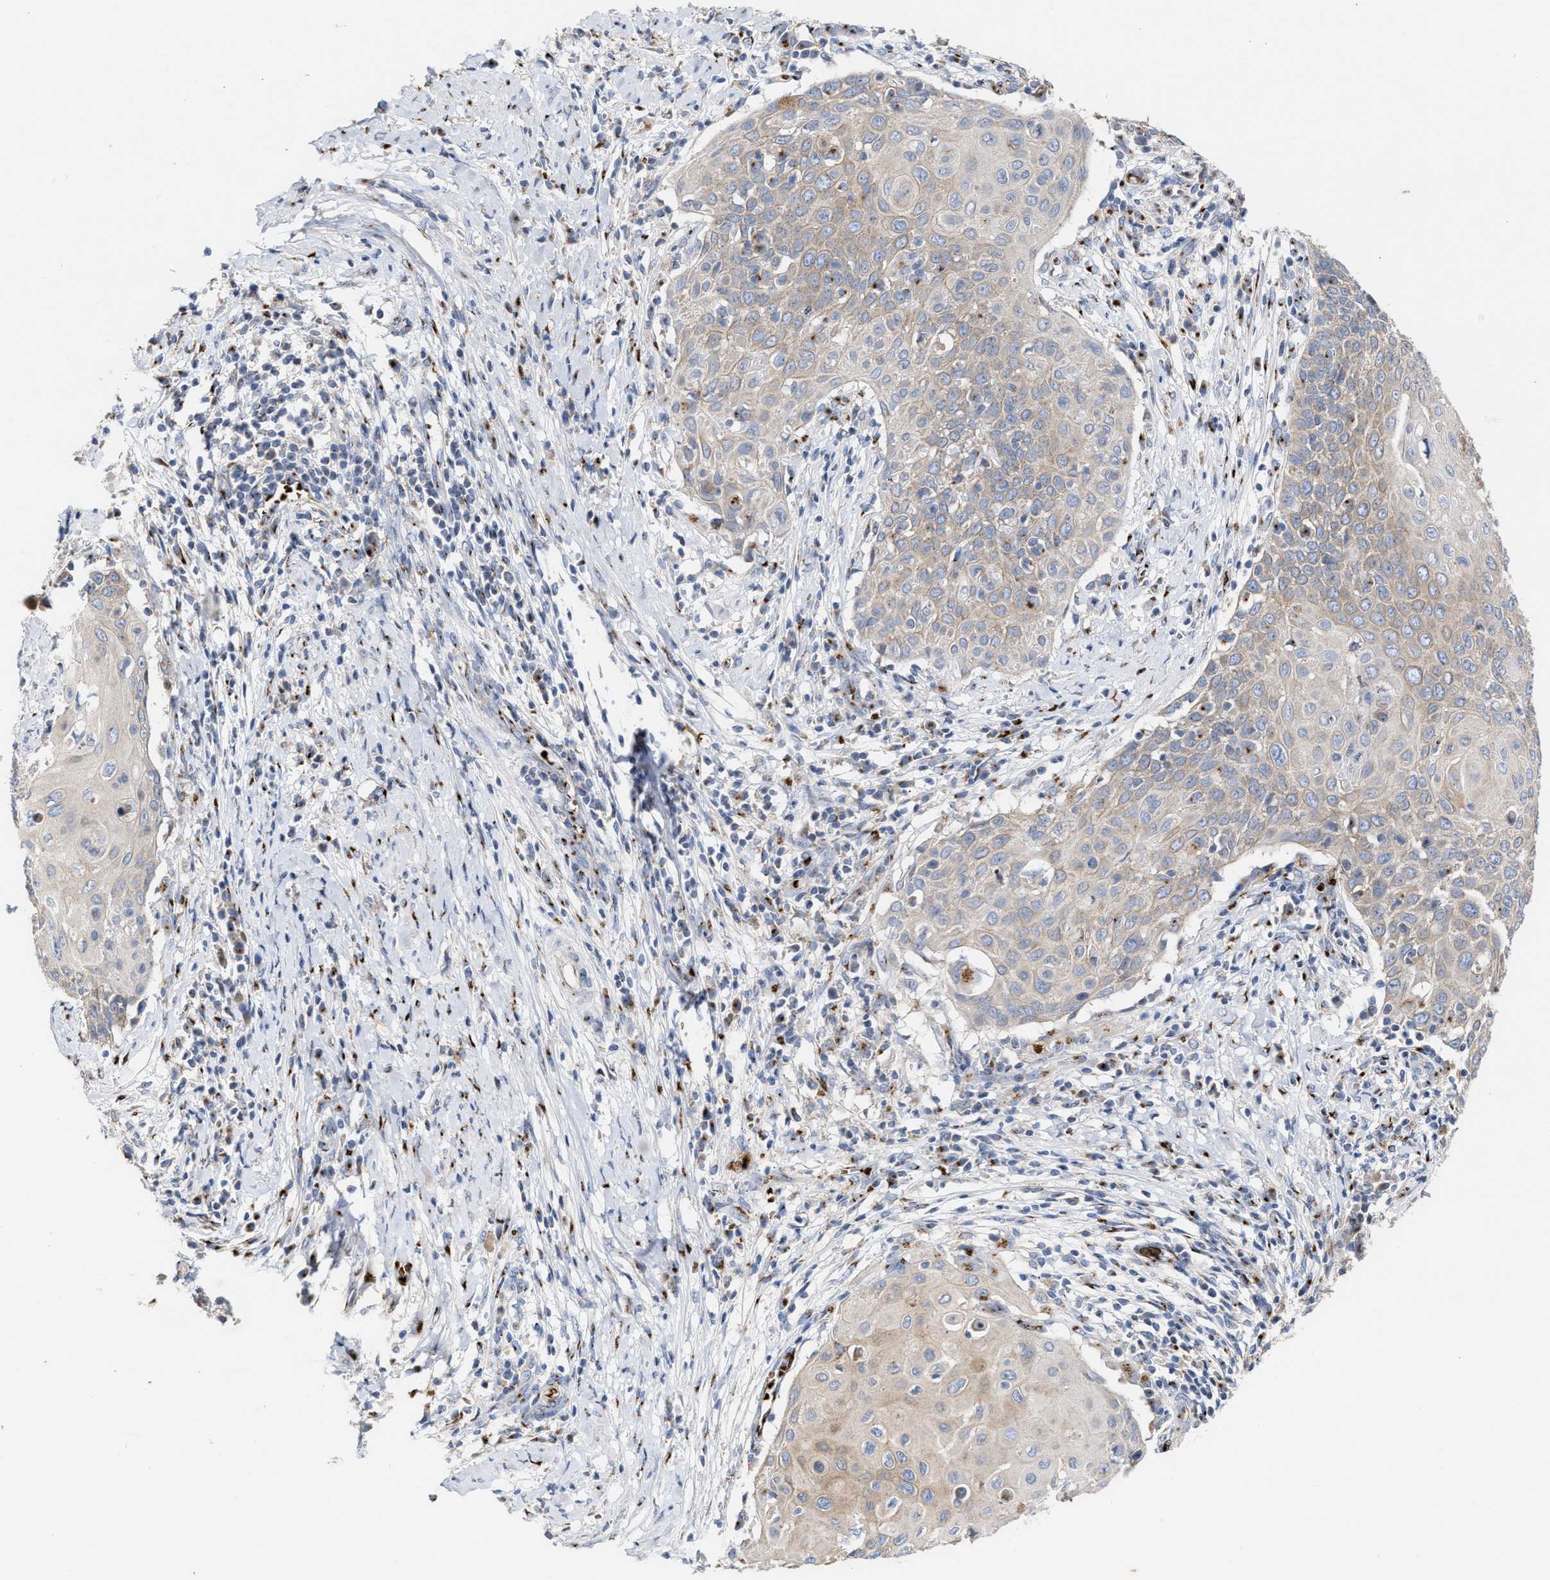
{"staining": {"intensity": "weak", "quantity": ">75%", "location": "cytoplasmic/membranous"}, "tissue": "cervical cancer", "cell_type": "Tumor cells", "image_type": "cancer", "snomed": [{"axis": "morphology", "description": "Squamous cell carcinoma, NOS"}, {"axis": "topography", "description": "Cervix"}], "caption": "A high-resolution micrograph shows IHC staining of cervical cancer (squamous cell carcinoma), which displays weak cytoplasmic/membranous expression in about >75% of tumor cells.", "gene": "CCL2", "patient": {"sex": "female", "age": 39}}